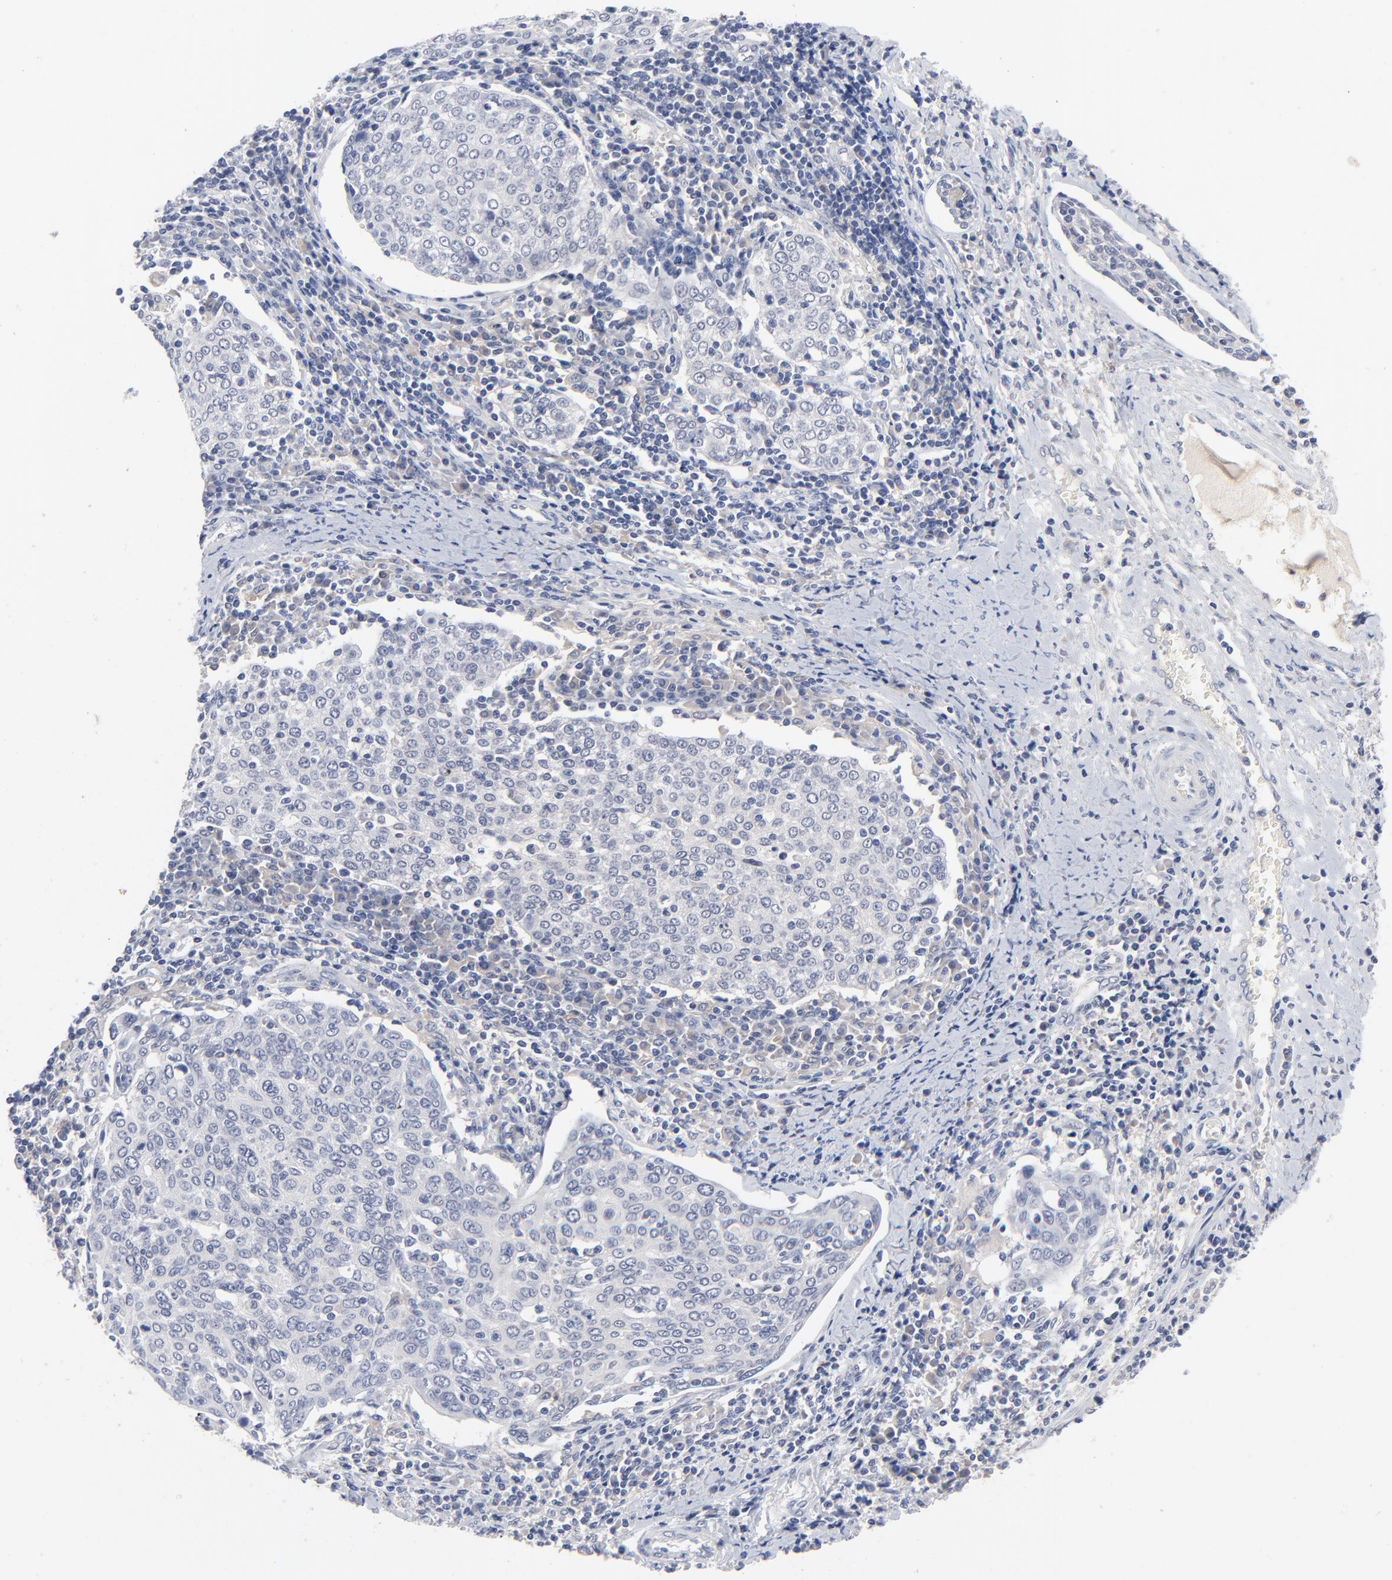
{"staining": {"intensity": "negative", "quantity": "none", "location": "none"}, "tissue": "cervical cancer", "cell_type": "Tumor cells", "image_type": "cancer", "snomed": [{"axis": "morphology", "description": "Squamous cell carcinoma, NOS"}, {"axis": "topography", "description": "Cervix"}], "caption": "Immunohistochemistry (IHC) micrograph of cervical cancer stained for a protein (brown), which demonstrates no positivity in tumor cells.", "gene": "CLEC4G", "patient": {"sex": "female", "age": 40}}